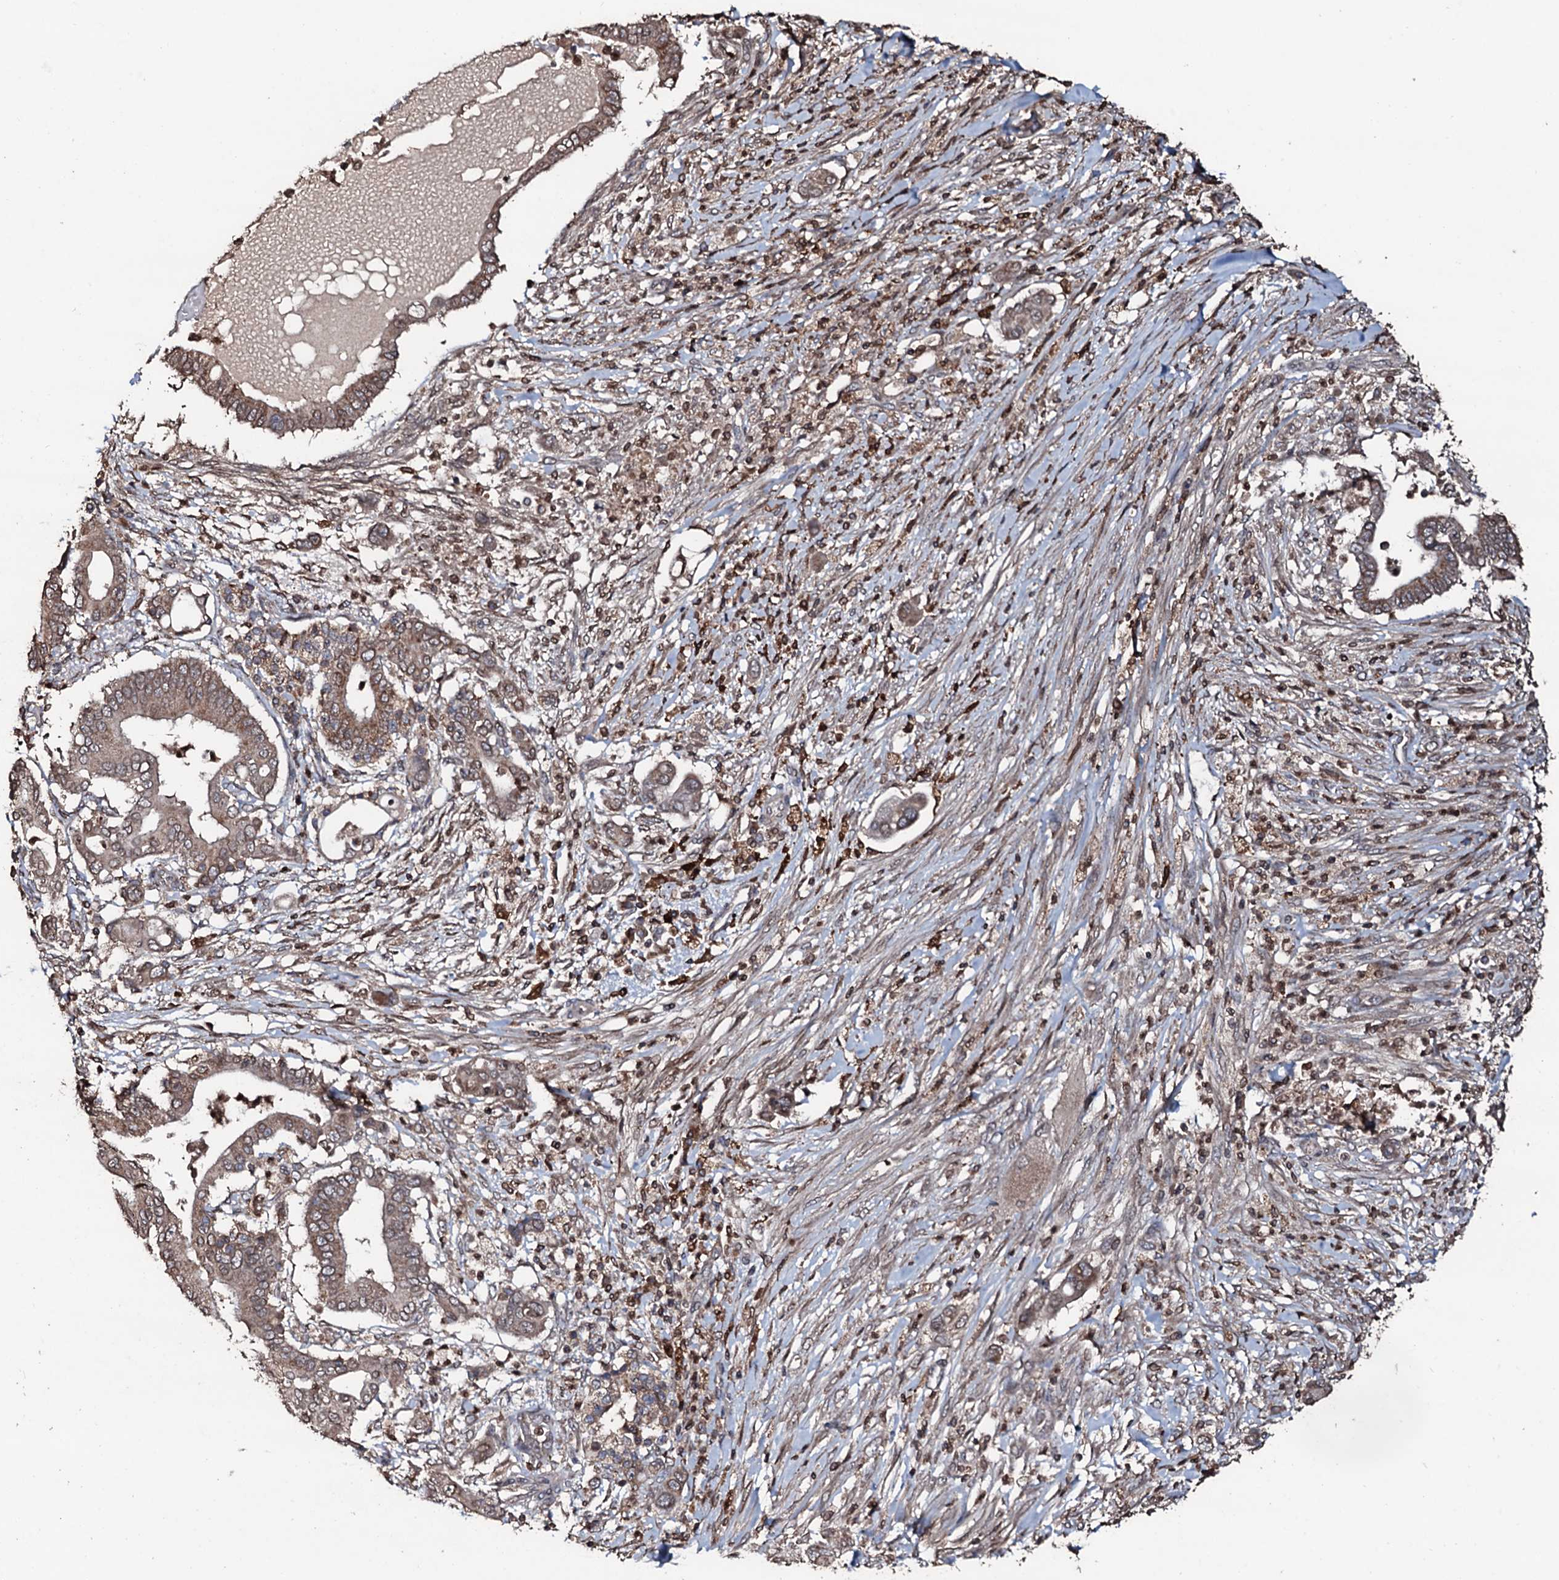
{"staining": {"intensity": "moderate", "quantity": ">75%", "location": "cytoplasmic/membranous"}, "tissue": "pancreatic cancer", "cell_type": "Tumor cells", "image_type": "cancer", "snomed": [{"axis": "morphology", "description": "Adenocarcinoma, NOS"}, {"axis": "topography", "description": "Pancreas"}], "caption": "Protein staining reveals moderate cytoplasmic/membranous staining in about >75% of tumor cells in pancreatic cancer. Immunohistochemistry (ihc) stains the protein of interest in brown and the nuclei are stained blue.", "gene": "SDHAF2", "patient": {"sex": "male", "age": 68}}